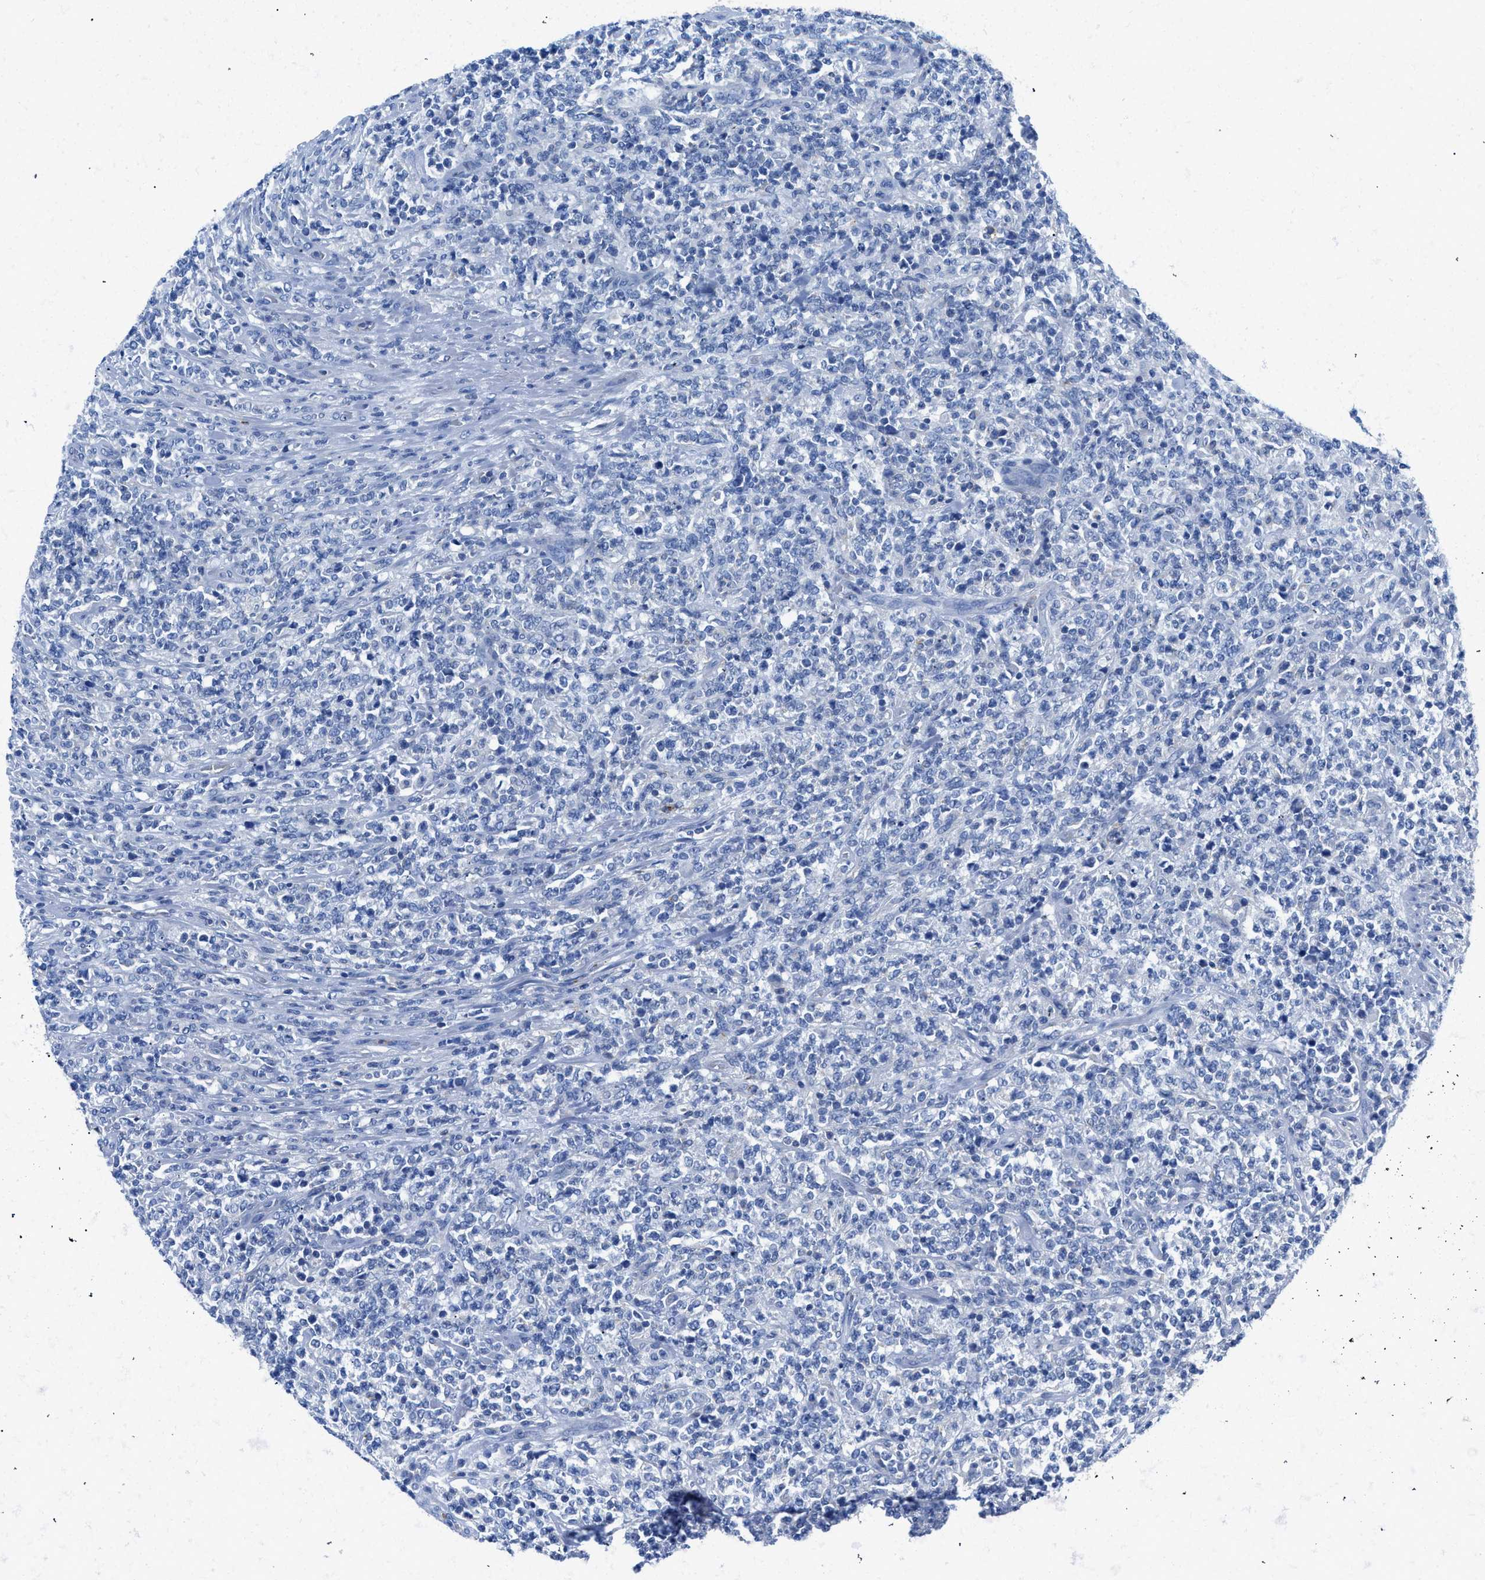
{"staining": {"intensity": "negative", "quantity": "none", "location": "none"}, "tissue": "lymphoma", "cell_type": "Tumor cells", "image_type": "cancer", "snomed": [{"axis": "morphology", "description": "Malignant lymphoma, non-Hodgkin's type, High grade"}, {"axis": "topography", "description": "Soft tissue"}], "caption": "The image exhibits no staining of tumor cells in high-grade malignant lymphoma, non-Hodgkin's type. (DAB IHC, high magnification).", "gene": "NEB", "patient": {"sex": "male", "age": 18}}